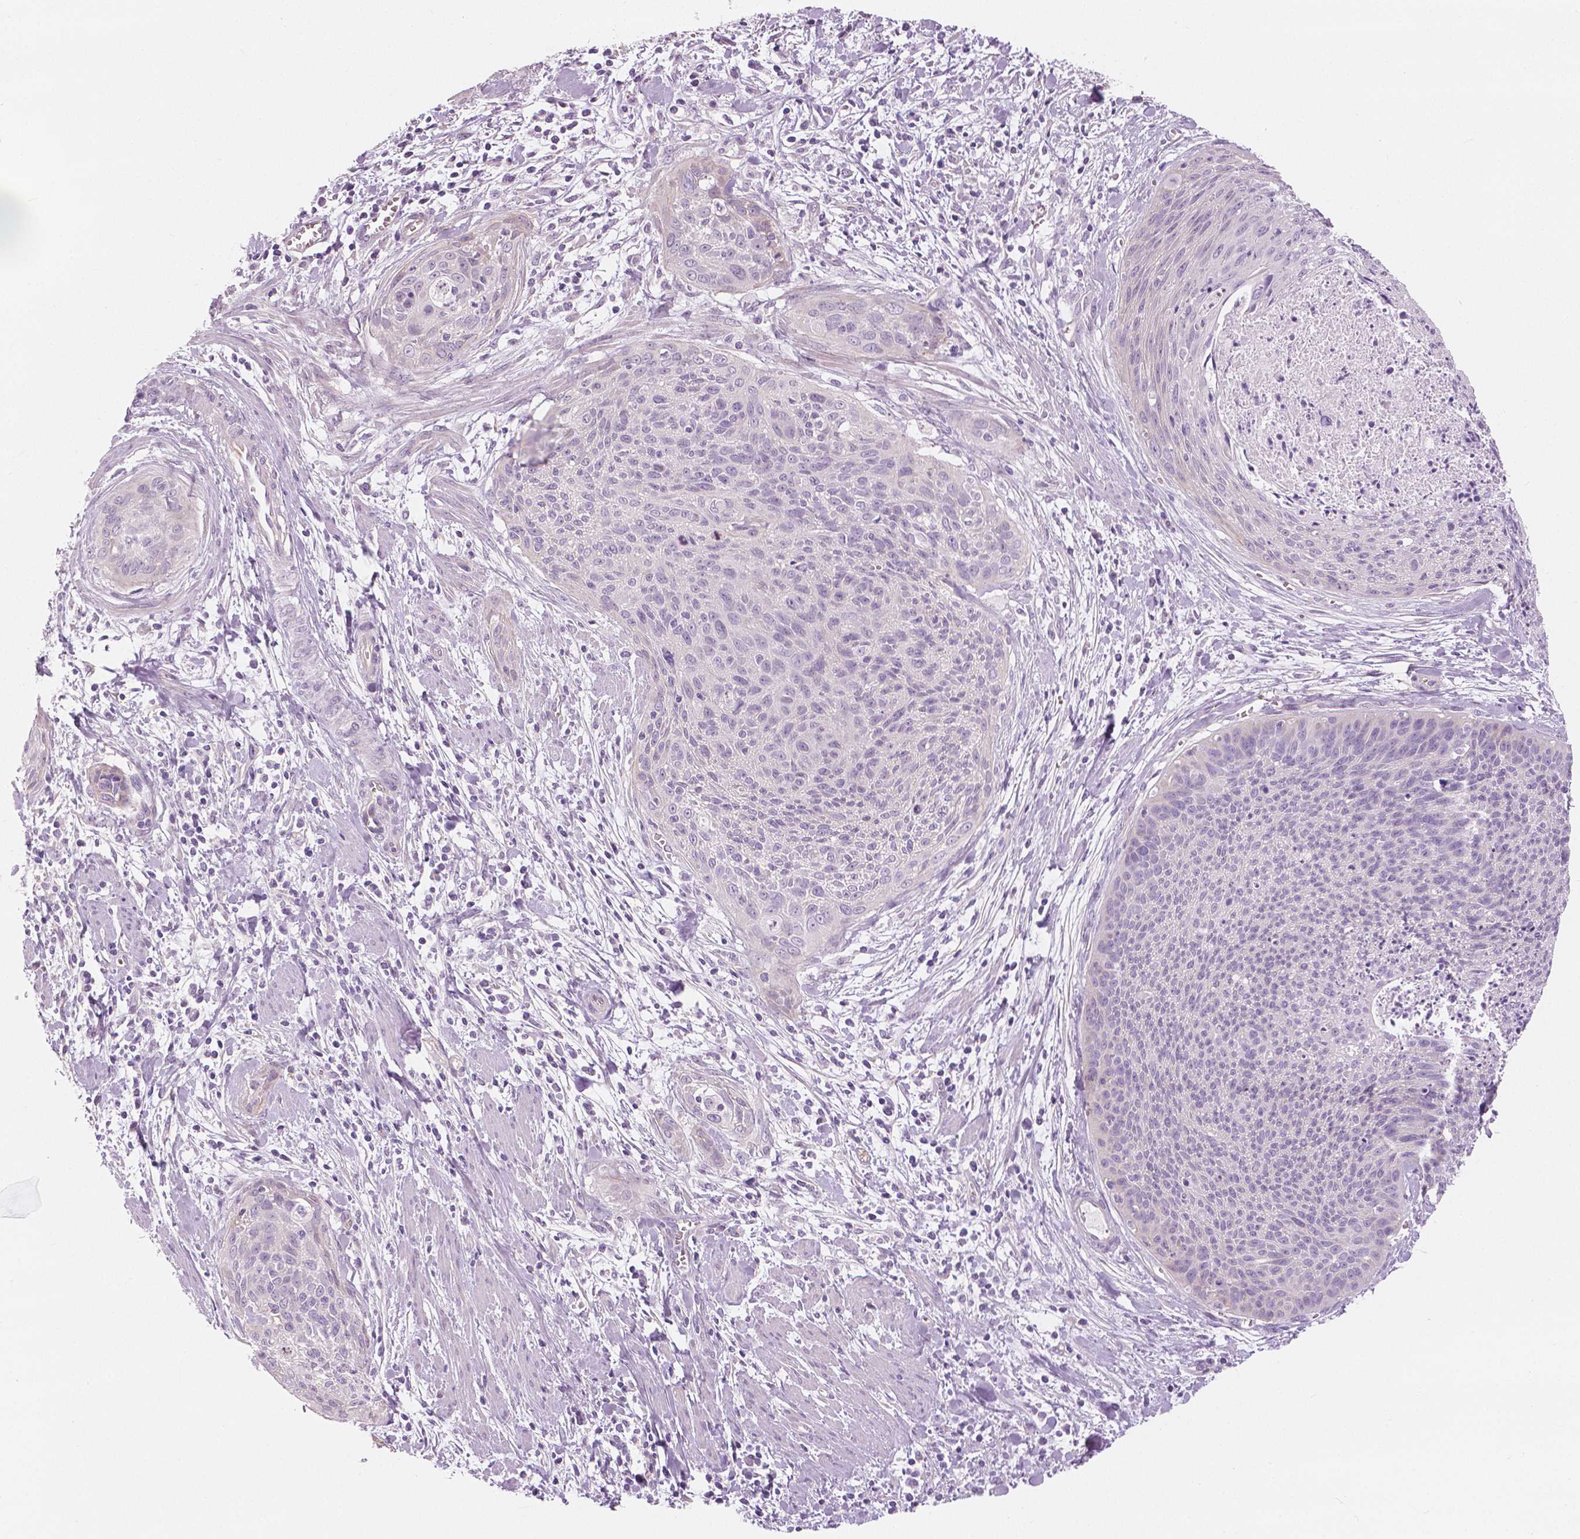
{"staining": {"intensity": "negative", "quantity": "none", "location": "none"}, "tissue": "cervical cancer", "cell_type": "Tumor cells", "image_type": "cancer", "snomed": [{"axis": "morphology", "description": "Squamous cell carcinoma, NOS"}, {"axis": "topography", "description": "Cervix"}], "caption": "The histopathology image demonstrates no significant positivity in tumor cells of cervical cancer. (Brightfield microscopy of DAB IHC at high magnification).", "gene": "SLC24A1", "patient": {"sex": "female", "age": 55}}